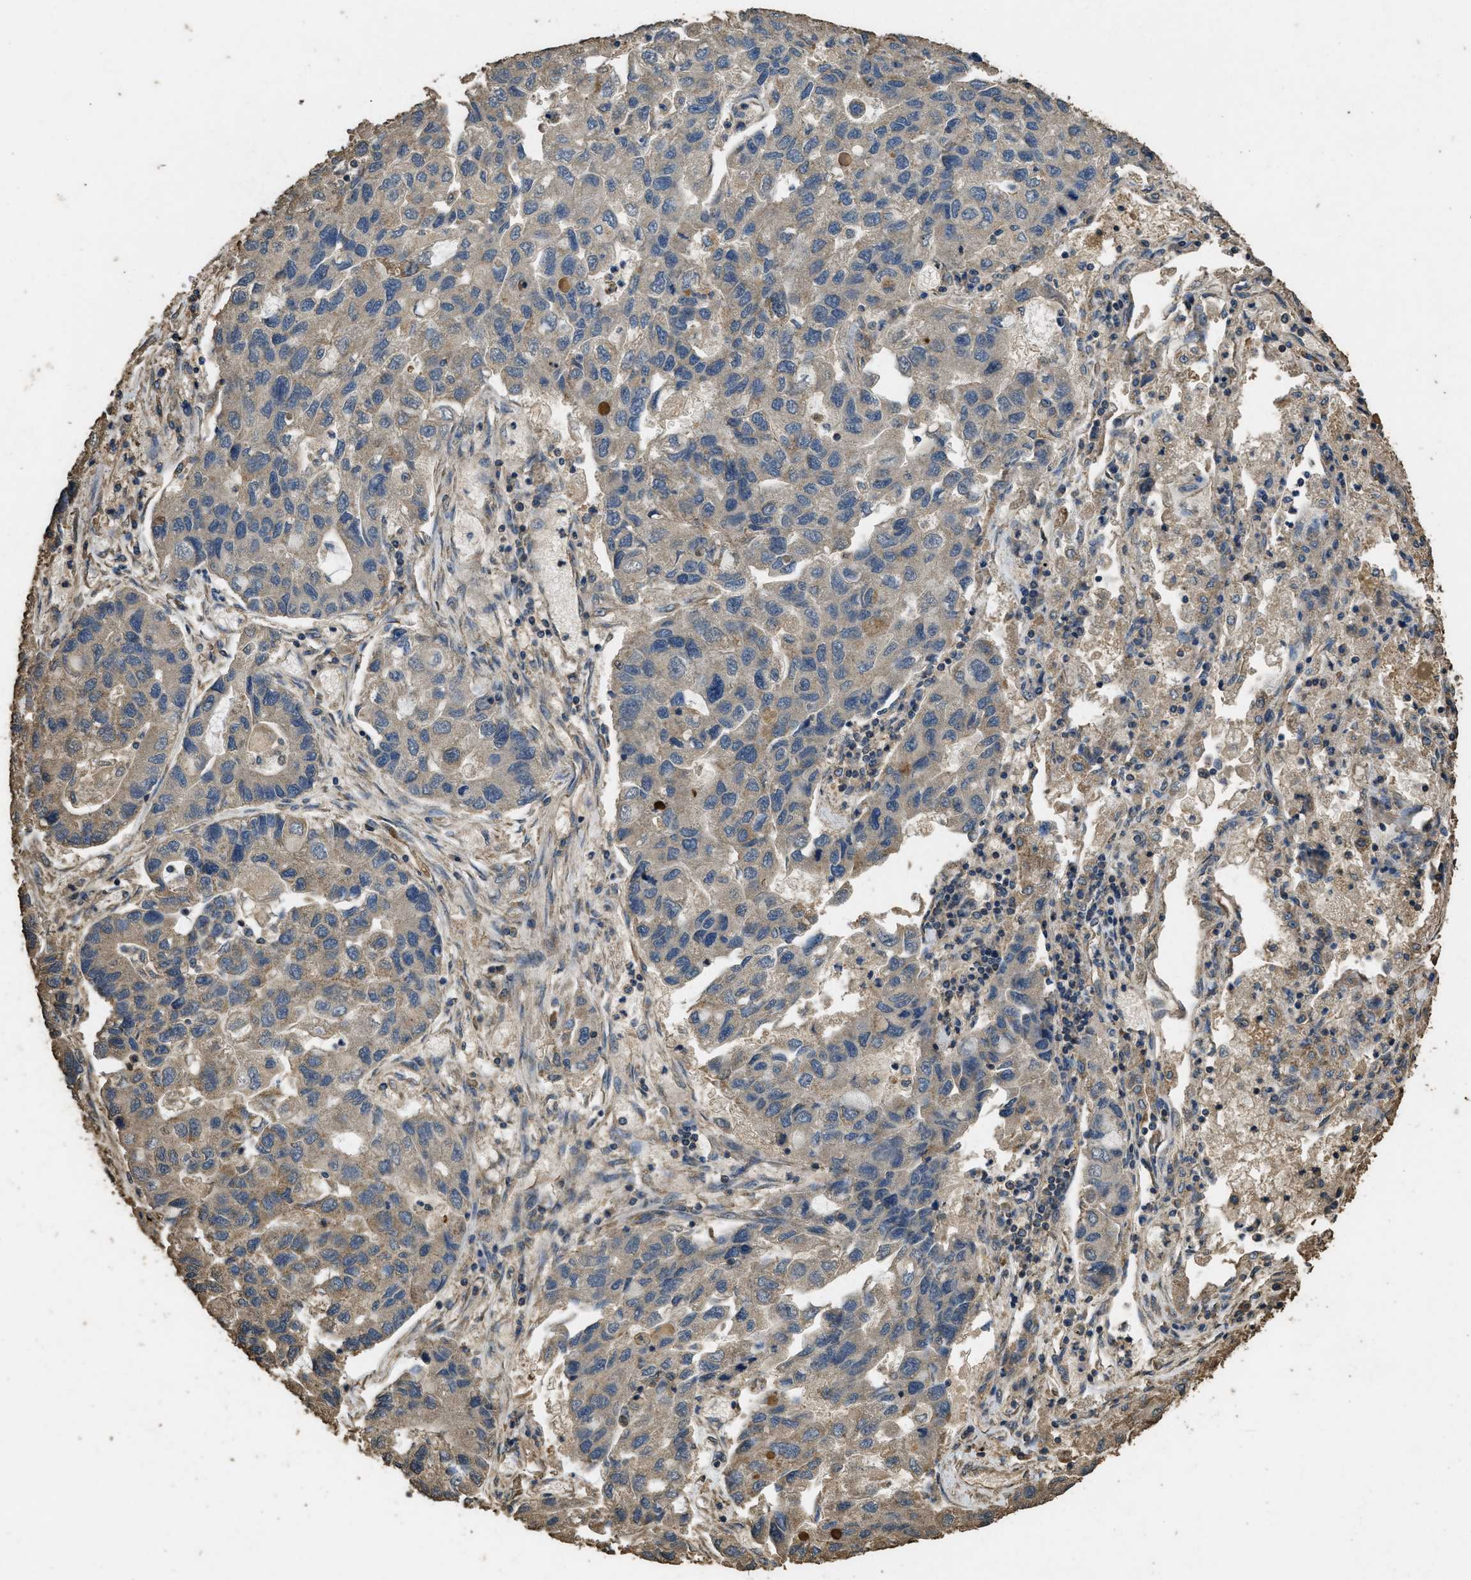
{"staining": {"intensity": "weak", "quantity": "25%-75%", "location": "cytoplasmic/membranous"}, "tissue": "lung cancer", "cell_type": "Tumor cells", "image_type": "cancer", "snomed": [{"axis": "morphology", "description": "Adenocarcinoma, NOS"}, {"axis": "topography", "description": "Lung"}], "caption": "Lung cancer (adenocarcinoma) stained with a protein marker demonstrates weak staining in tumor cells.", "gene": "CYRIA", "patient": {"sex": "female", "age": 51}}